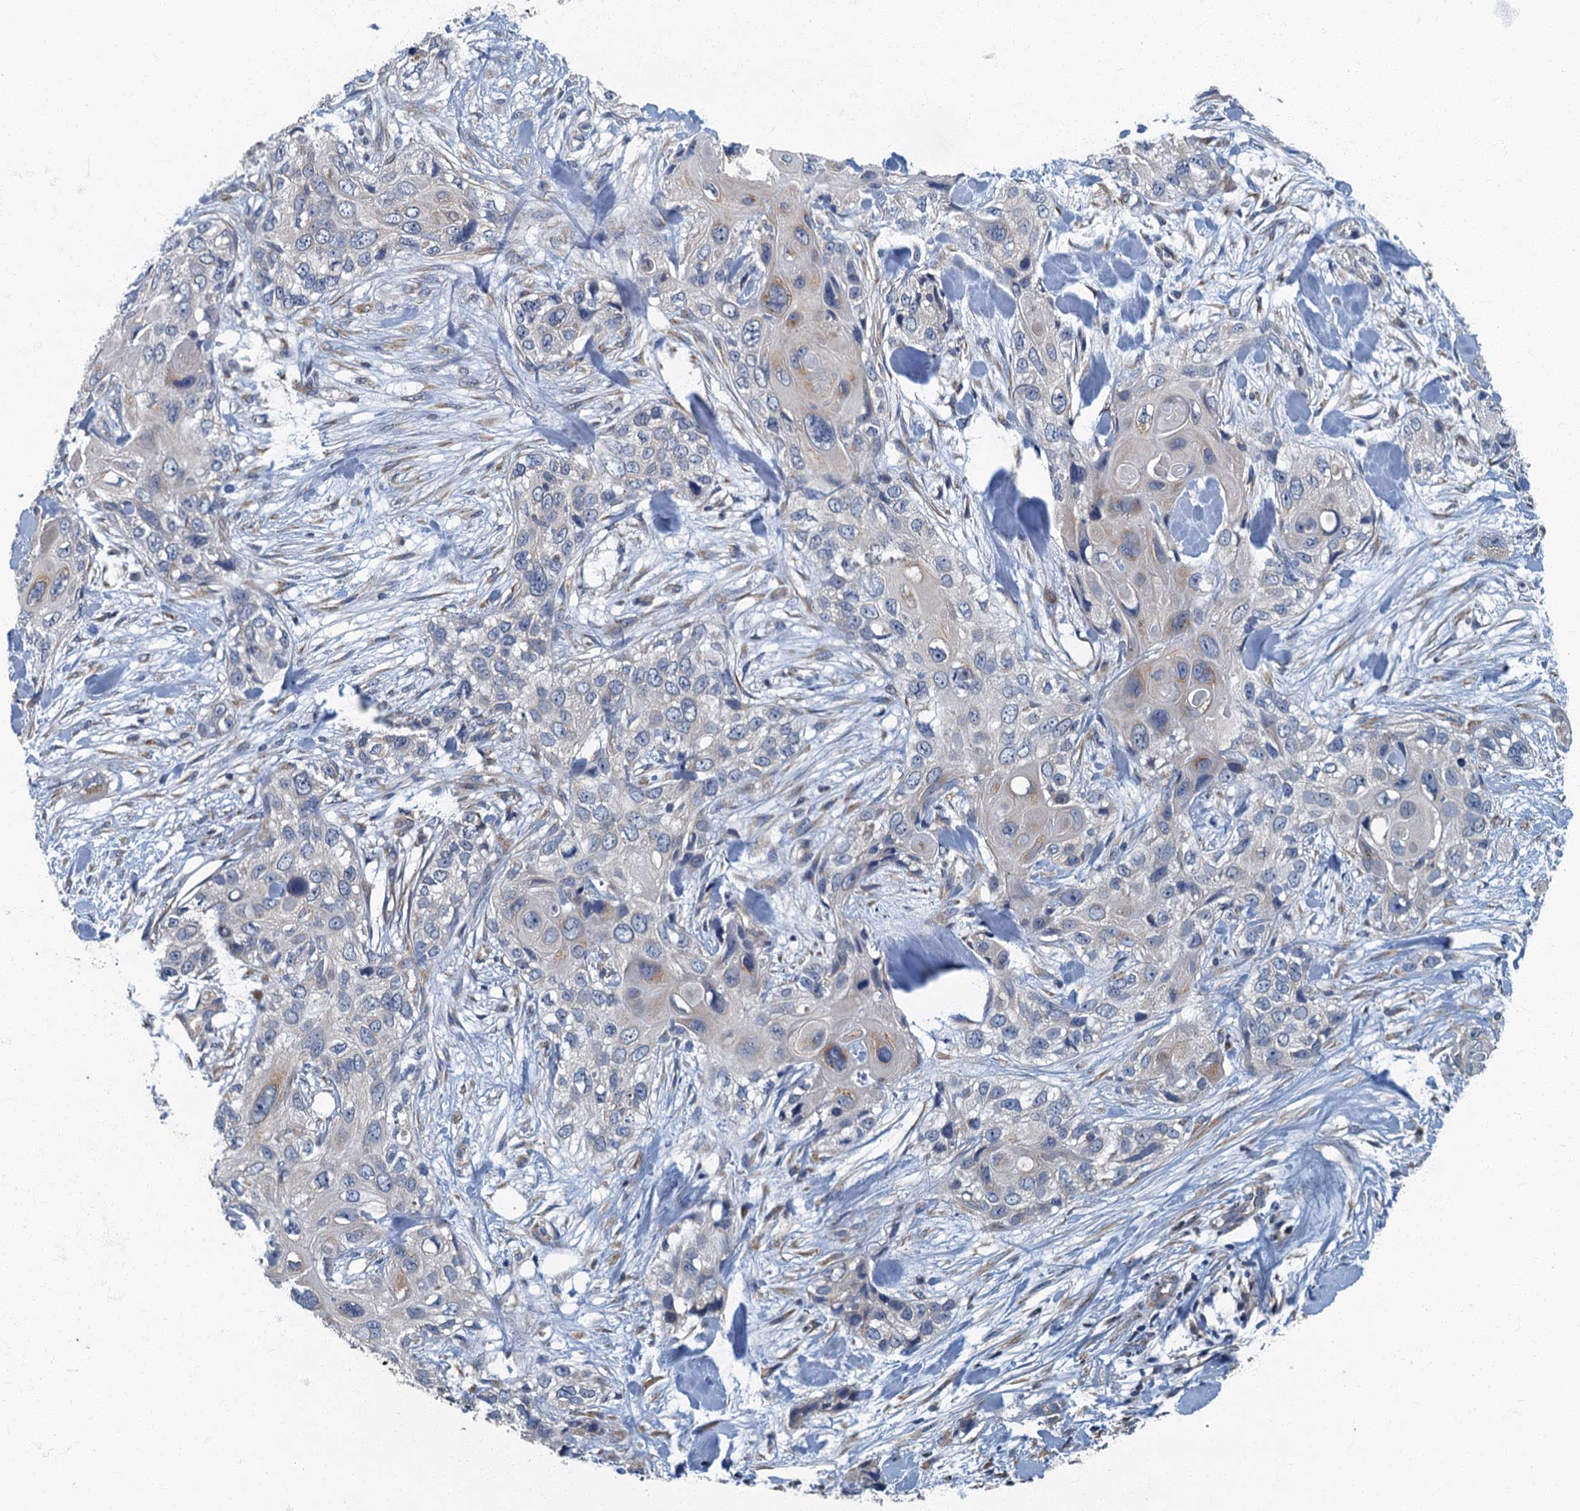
{"staining": {"intensity": "negative", "quantity": "none", "location": "none"}, "tissue": "skin cancer", "cell_type": "Tumor cells", "image_type": "cancer", "snomed": [{"axis": "morphology", "description": "Normal tissue, NOS"}, {"axis": "morphology", "description": "Squamous cell carcinoma, NOS"}, {"axis": "topography", "description": "Skin"}], "caption": "Skin squamous cell carcinoma was stained to show a protein in brown. There is no significant positivity in tumor cells.", "gene": "DDX49", "patient": {"sex": "male", "age": 72}}